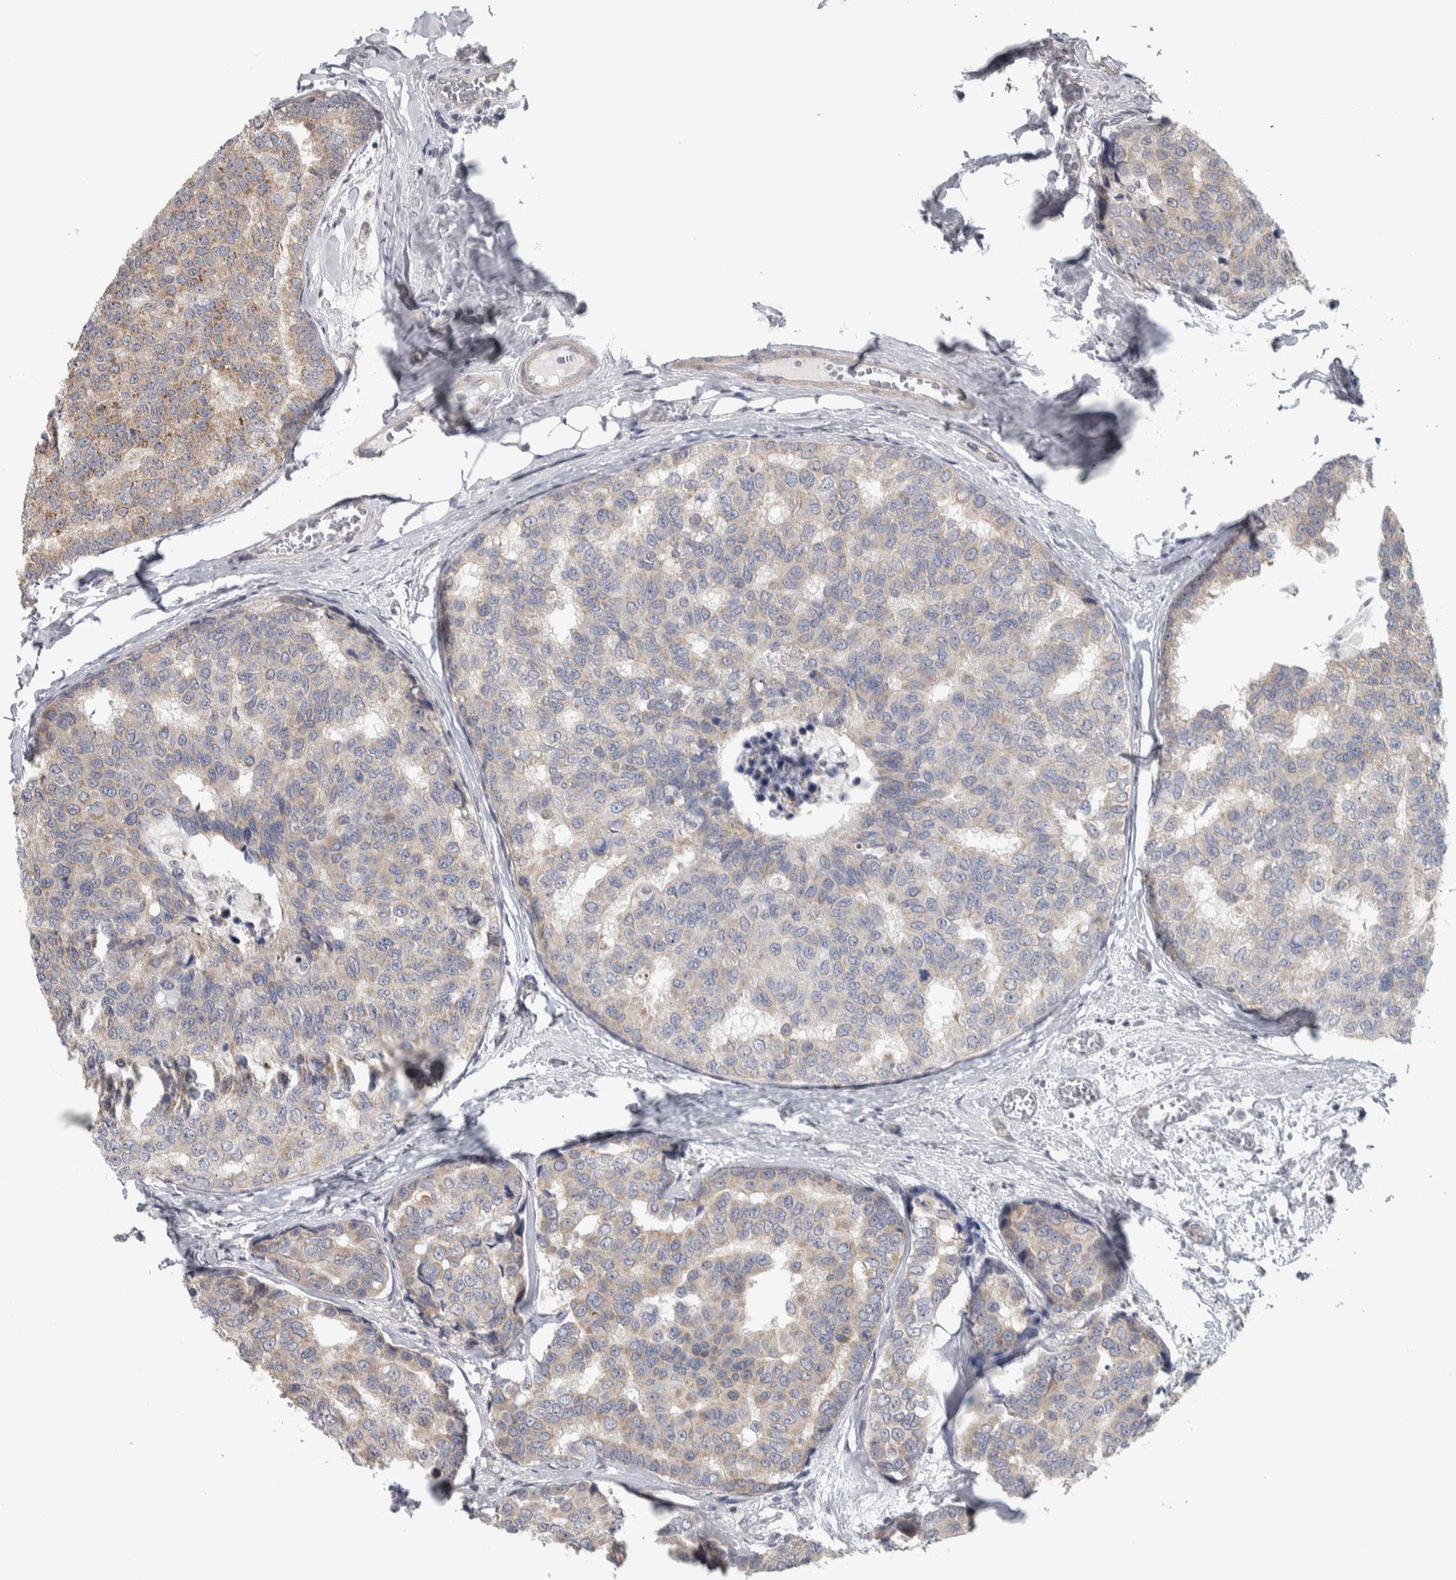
{"staining": {"intensity": "weak", "quantity": "<25%", "location": "cytoplasmic/membranous"}, "tissue": "breast cancer", "cell_type": "Tumor cells", "image_type": "cancer", "snomed": [{"axis": "morphology", "description": "Normal tissue, NOS"}, {"axis": "morphology", "description": "Duct carcinoma"}, {"axis": "topography", "description": "Breast"}], "caption": "This is an immunohistochemistry (IHC) histopathology image of human breast cancer (intraductal carcinoma). There is no positivity in tumor cells.", "gene": "CWC27", "patient": {"sex": "female", "age": 43}}